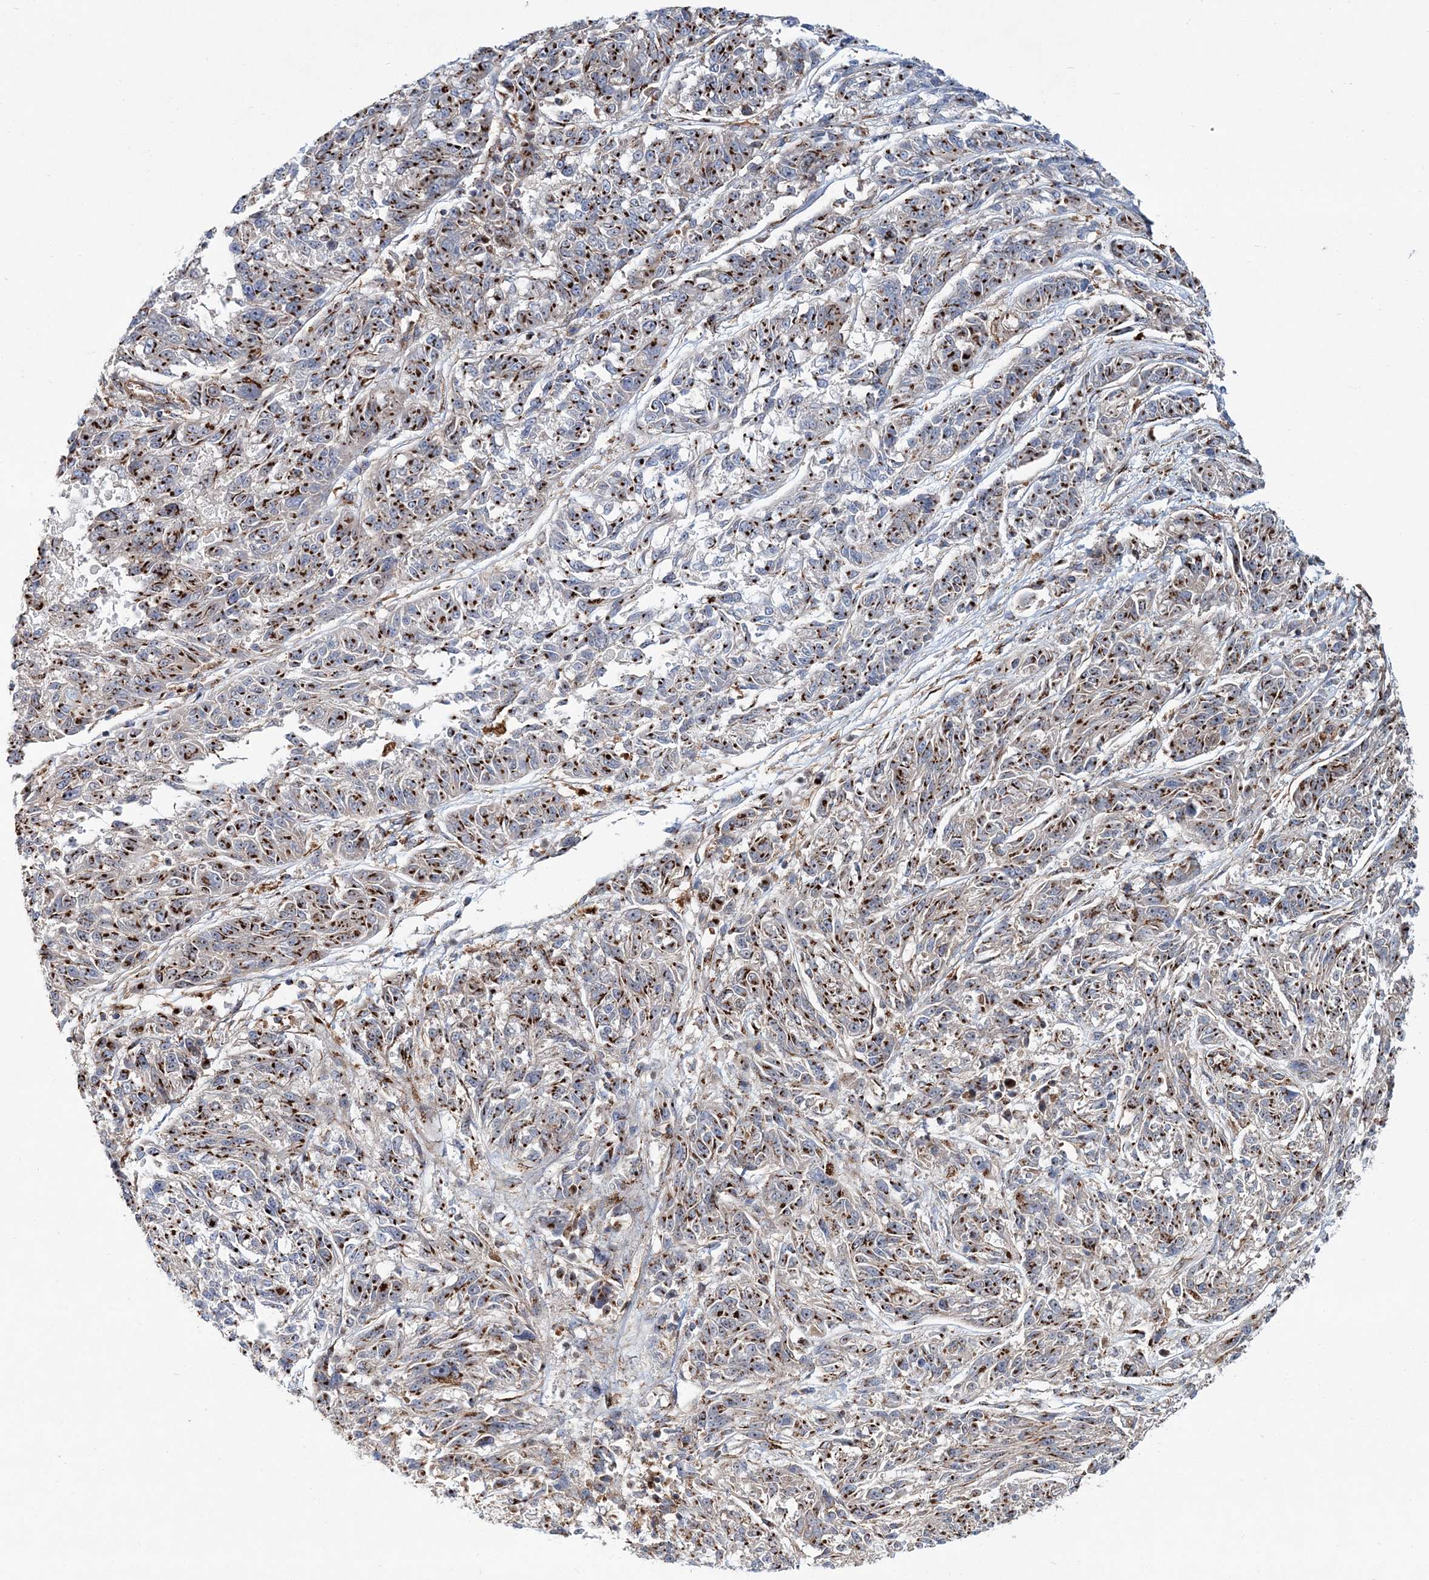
{"staining": {"intensity": "moderate", "quantity": ">75%", "location": "cytoplasmic/membranous"}, "tissue": "melanoma", "cell_type": "Tumor cells", "image_type": "cancer", "snomed": [{"axis": "morphology", "description": "Malignant melanoma, NOS"}, {"axis": "topography", "description": "Skin"}], "caption": "The histopathology image demonstrates immunohistochemical staining of melanoma. There is moderate cytoplasmic/membranous positivity is seen in about >75% of tumor cells.", "gene": "MAN1A2", "patient": {"sex": "male", "age": 53}}